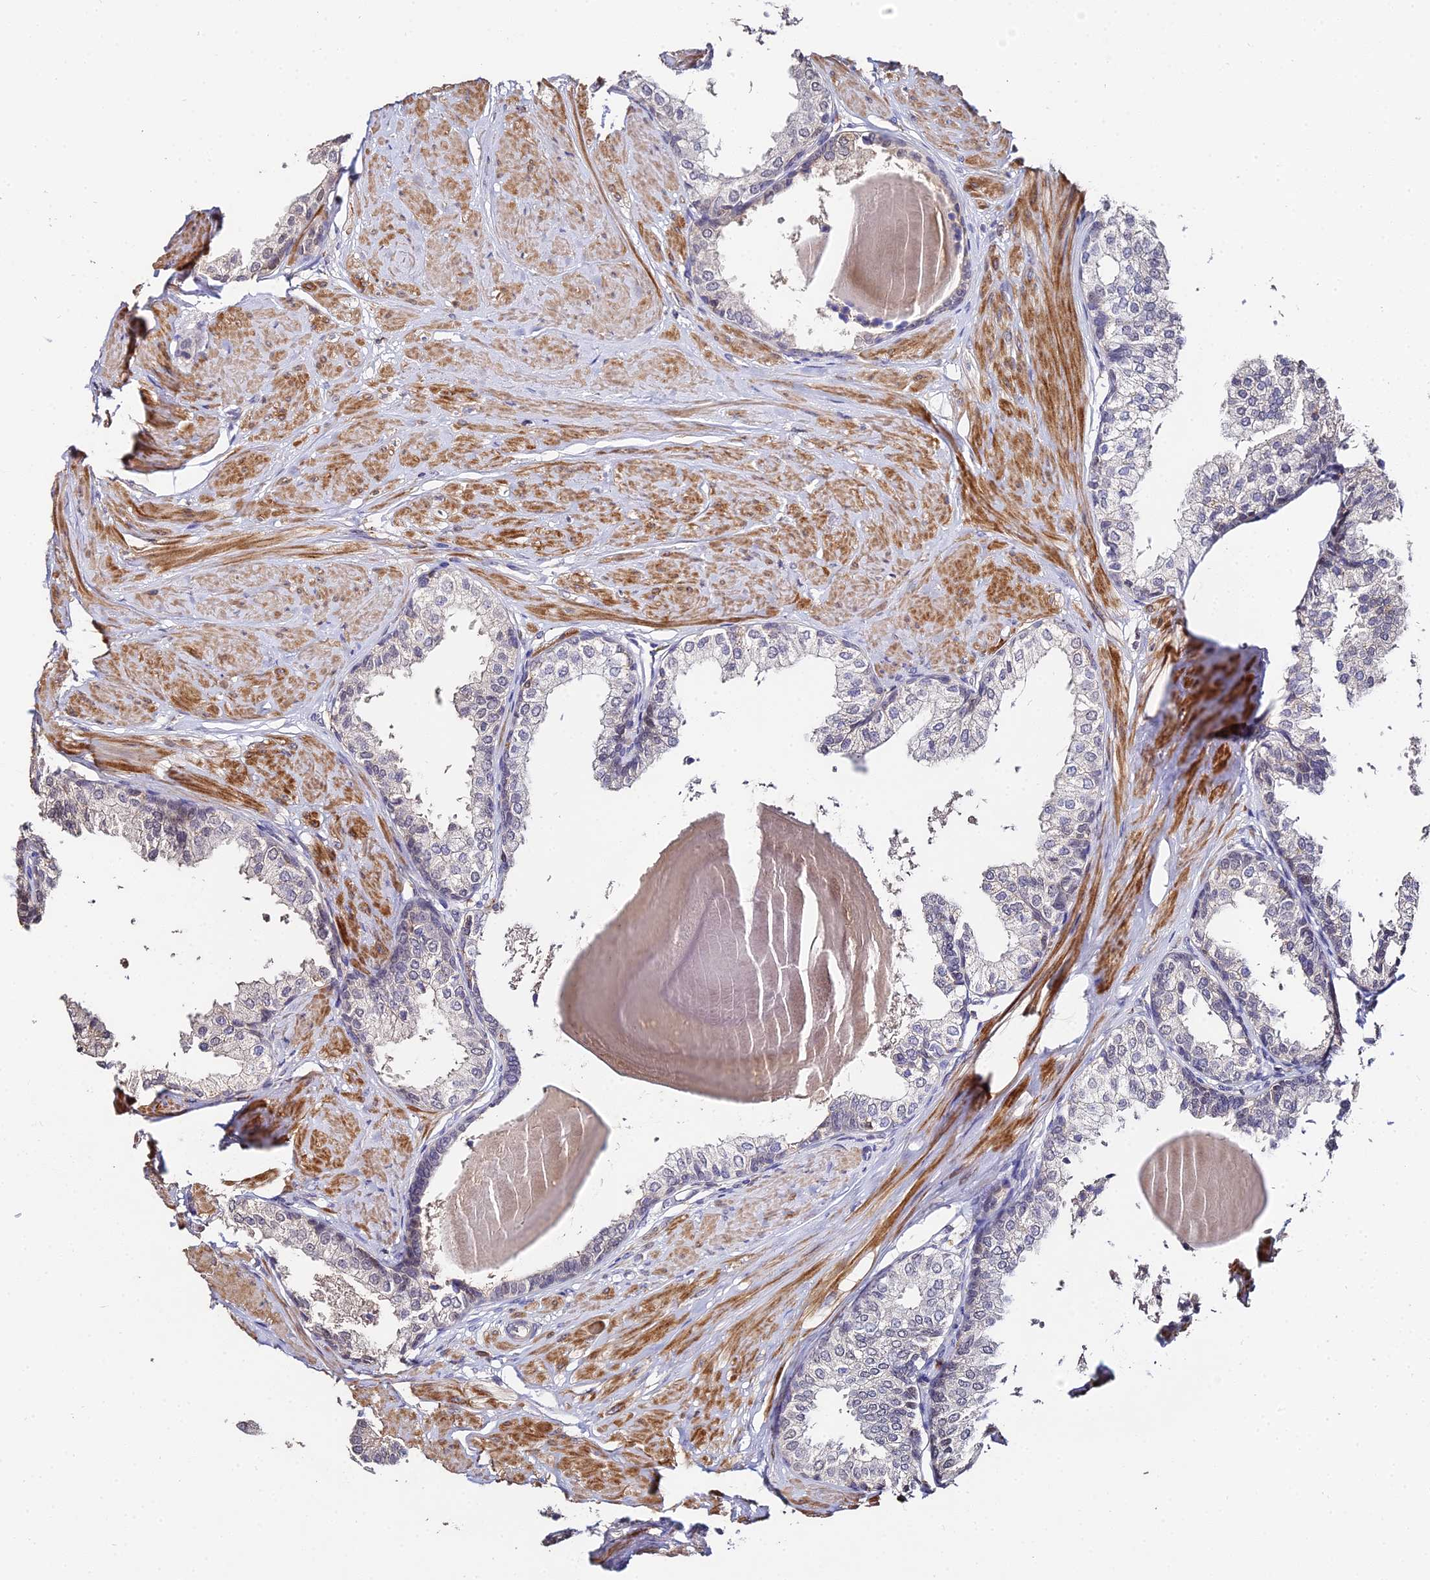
{"staining": {"intensity": "negative", "quantity": "none", "location": "none"}, "tissue": "prostate", "cell_type": "Glandular cells", "image_type": "normal", "snomed": [{"axis": "morphology", "description": "Normal tissue, NOS"}, {"axis": "topography", "description": "Prostate"}], "caption": "Unremarkable prostate was stained to show a protein in brown. There is no significant positivity in glandular cells.", "gene": "LSM5", "patient": {"sex": "male", "age": 48}}